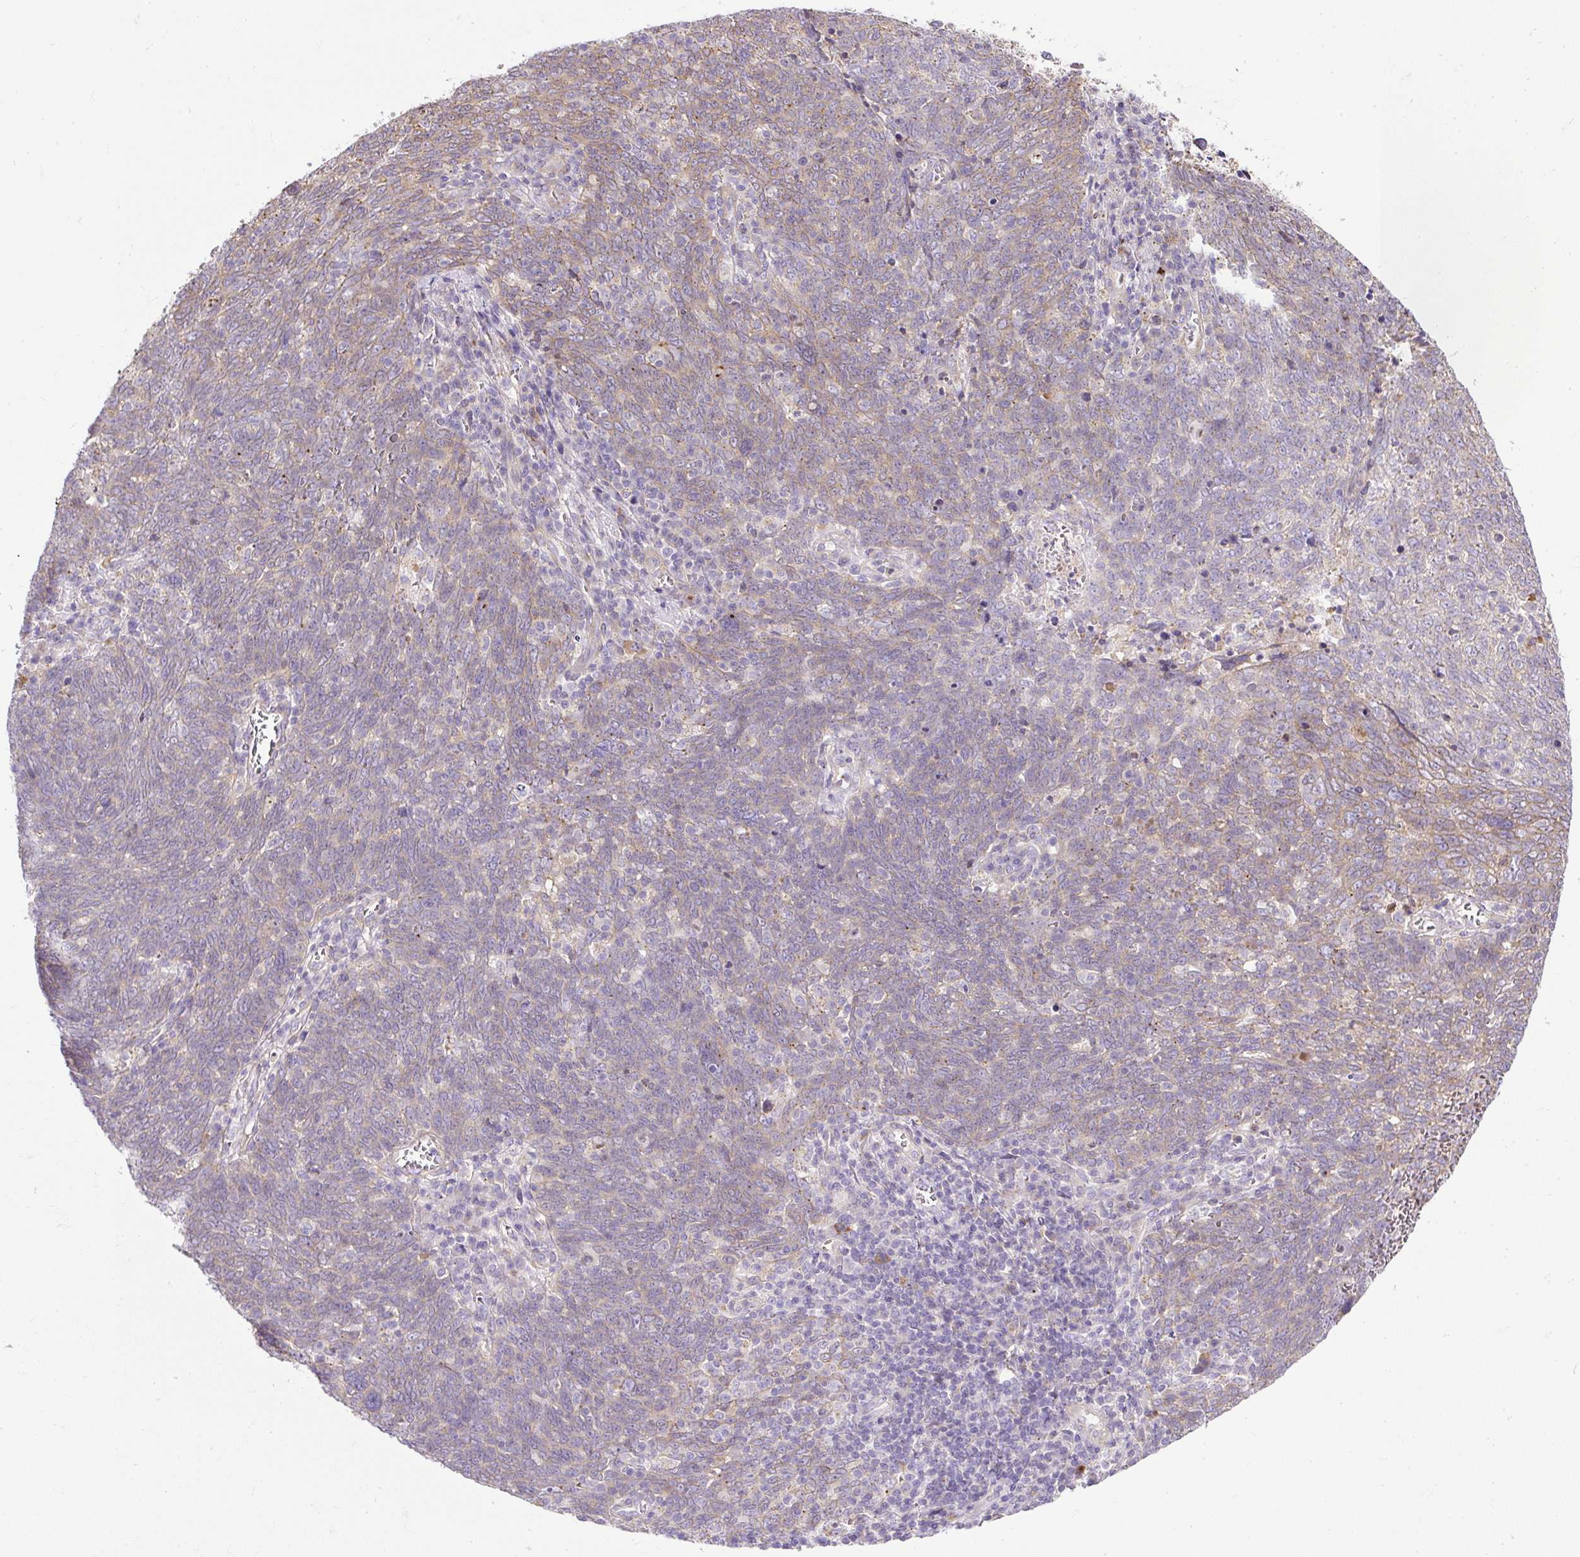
{"staining": {"intensity": "weak", "quantity": "25%-75%", "location": "cytoplasmic/membranous"}, "tissue": "lung cancer", "cell_type": "Tumor cells", "image_type": "cancer", "snomed": [{"axis": "morphology", "description": "Squamous cell carcinoma, NOS"}, {"axis": "topography", "description": "Lung"}], "caption": "The image shows a brown stain indicating the presence of a protein in the cytoplasmic/membranous of tumor cells in squamous cell carcinoma (lung).", "gene": "CFAP47", "patient": {"sex": "female", "age": 72}}